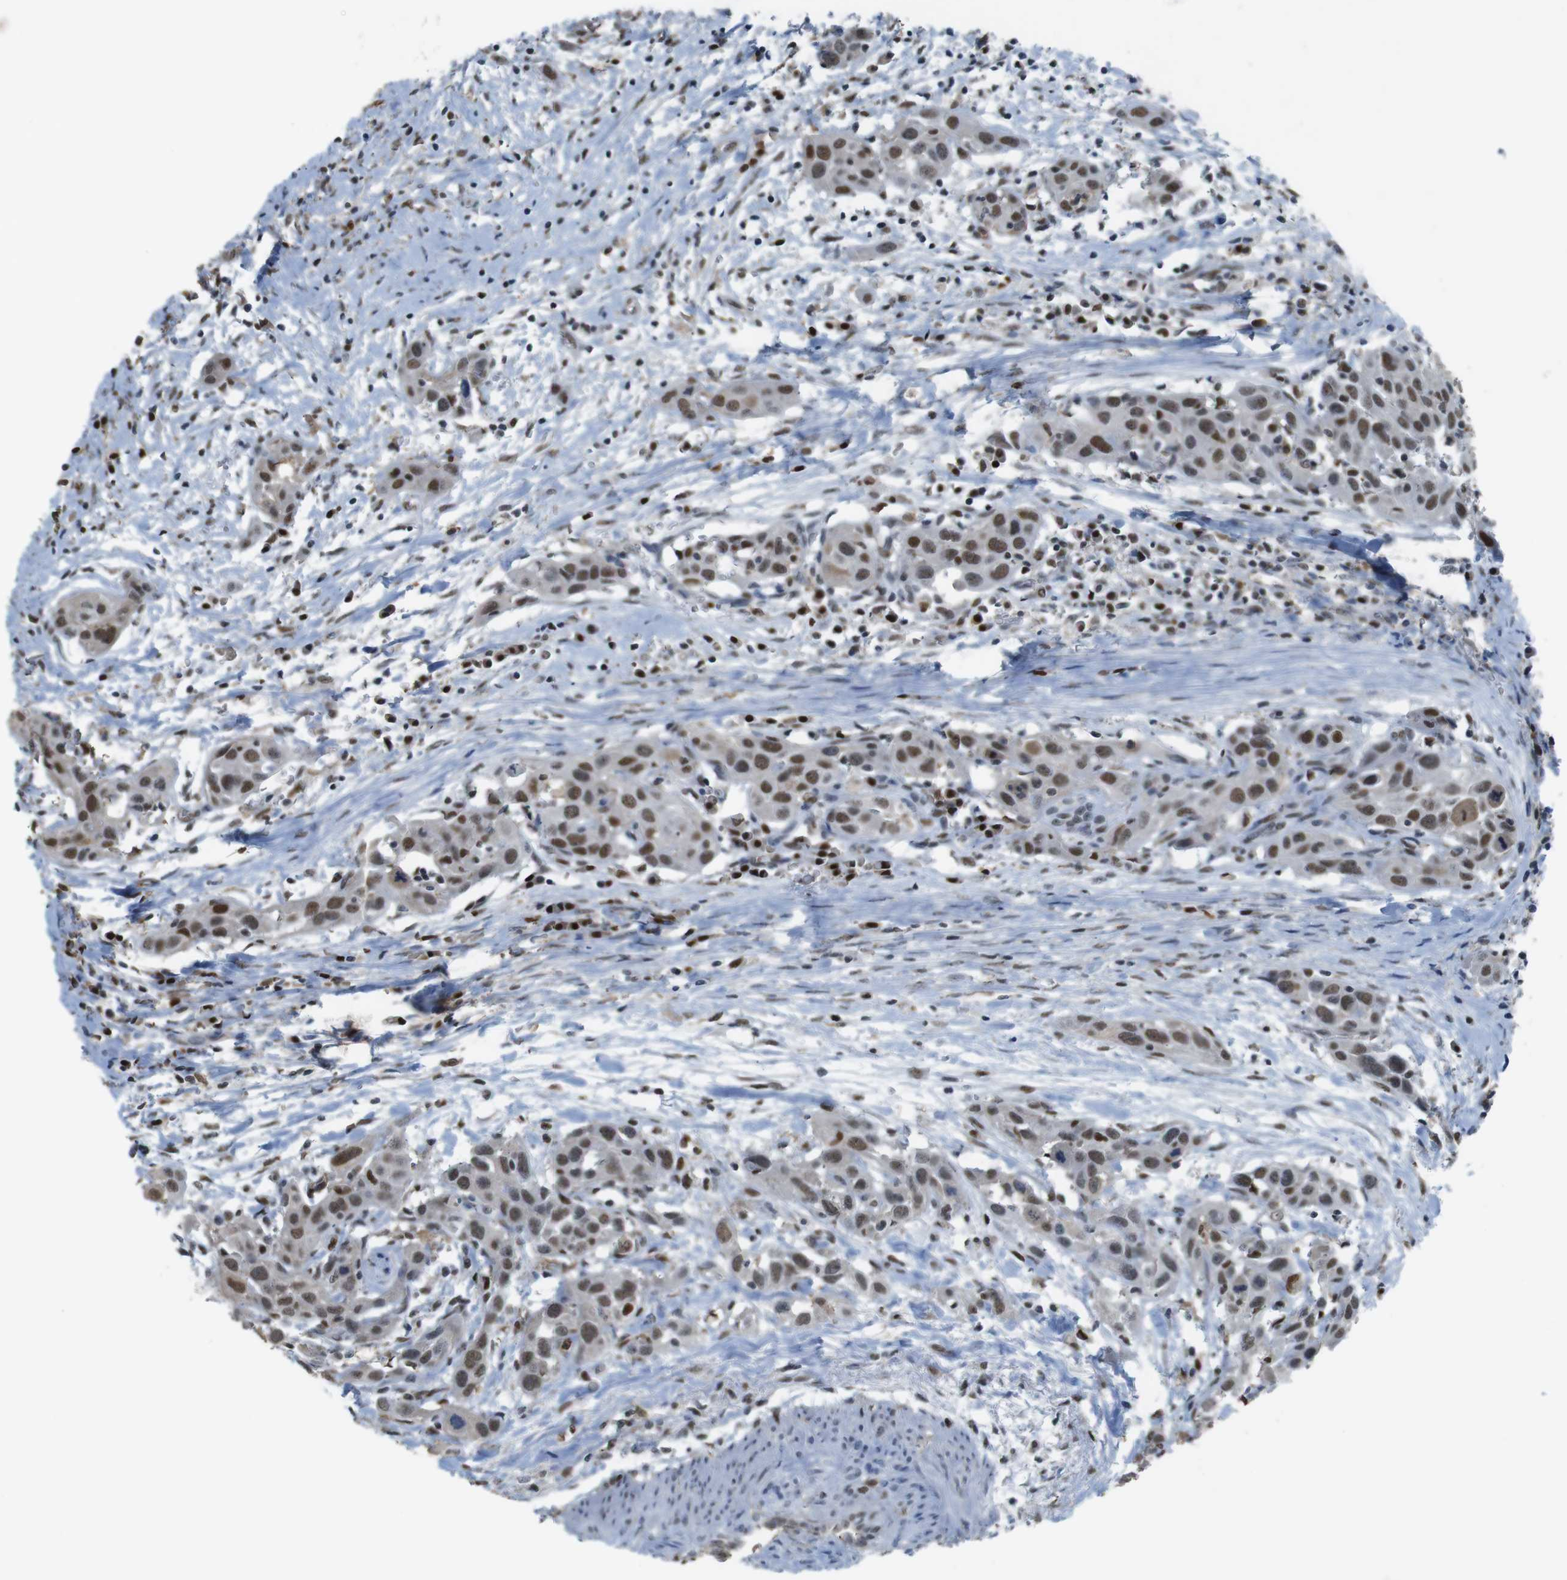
{"staining": {"intensity": "weak", "quantity": ">75%", "location": "nuclear"}, "tissue": "head and neck cancer", "cell_type": "Tumor cells", "image_type": "cancer", "snomed": [{"axis": "morphology", "description": "Squamous cell carcinoma, NOS"}, {"axis": "topography", "description": "Oral tissue"}, {"axis": "topography", "description": "Head-Neck"}], "caption": "Immunohistochemical staining of human head and neck cancer (squamous cell carcinoma) shows low levels of weak nuclear staining in about >75% of tumor cells.", "gene": "SUB1", "patient": {"sex": "female", "age": 50}}